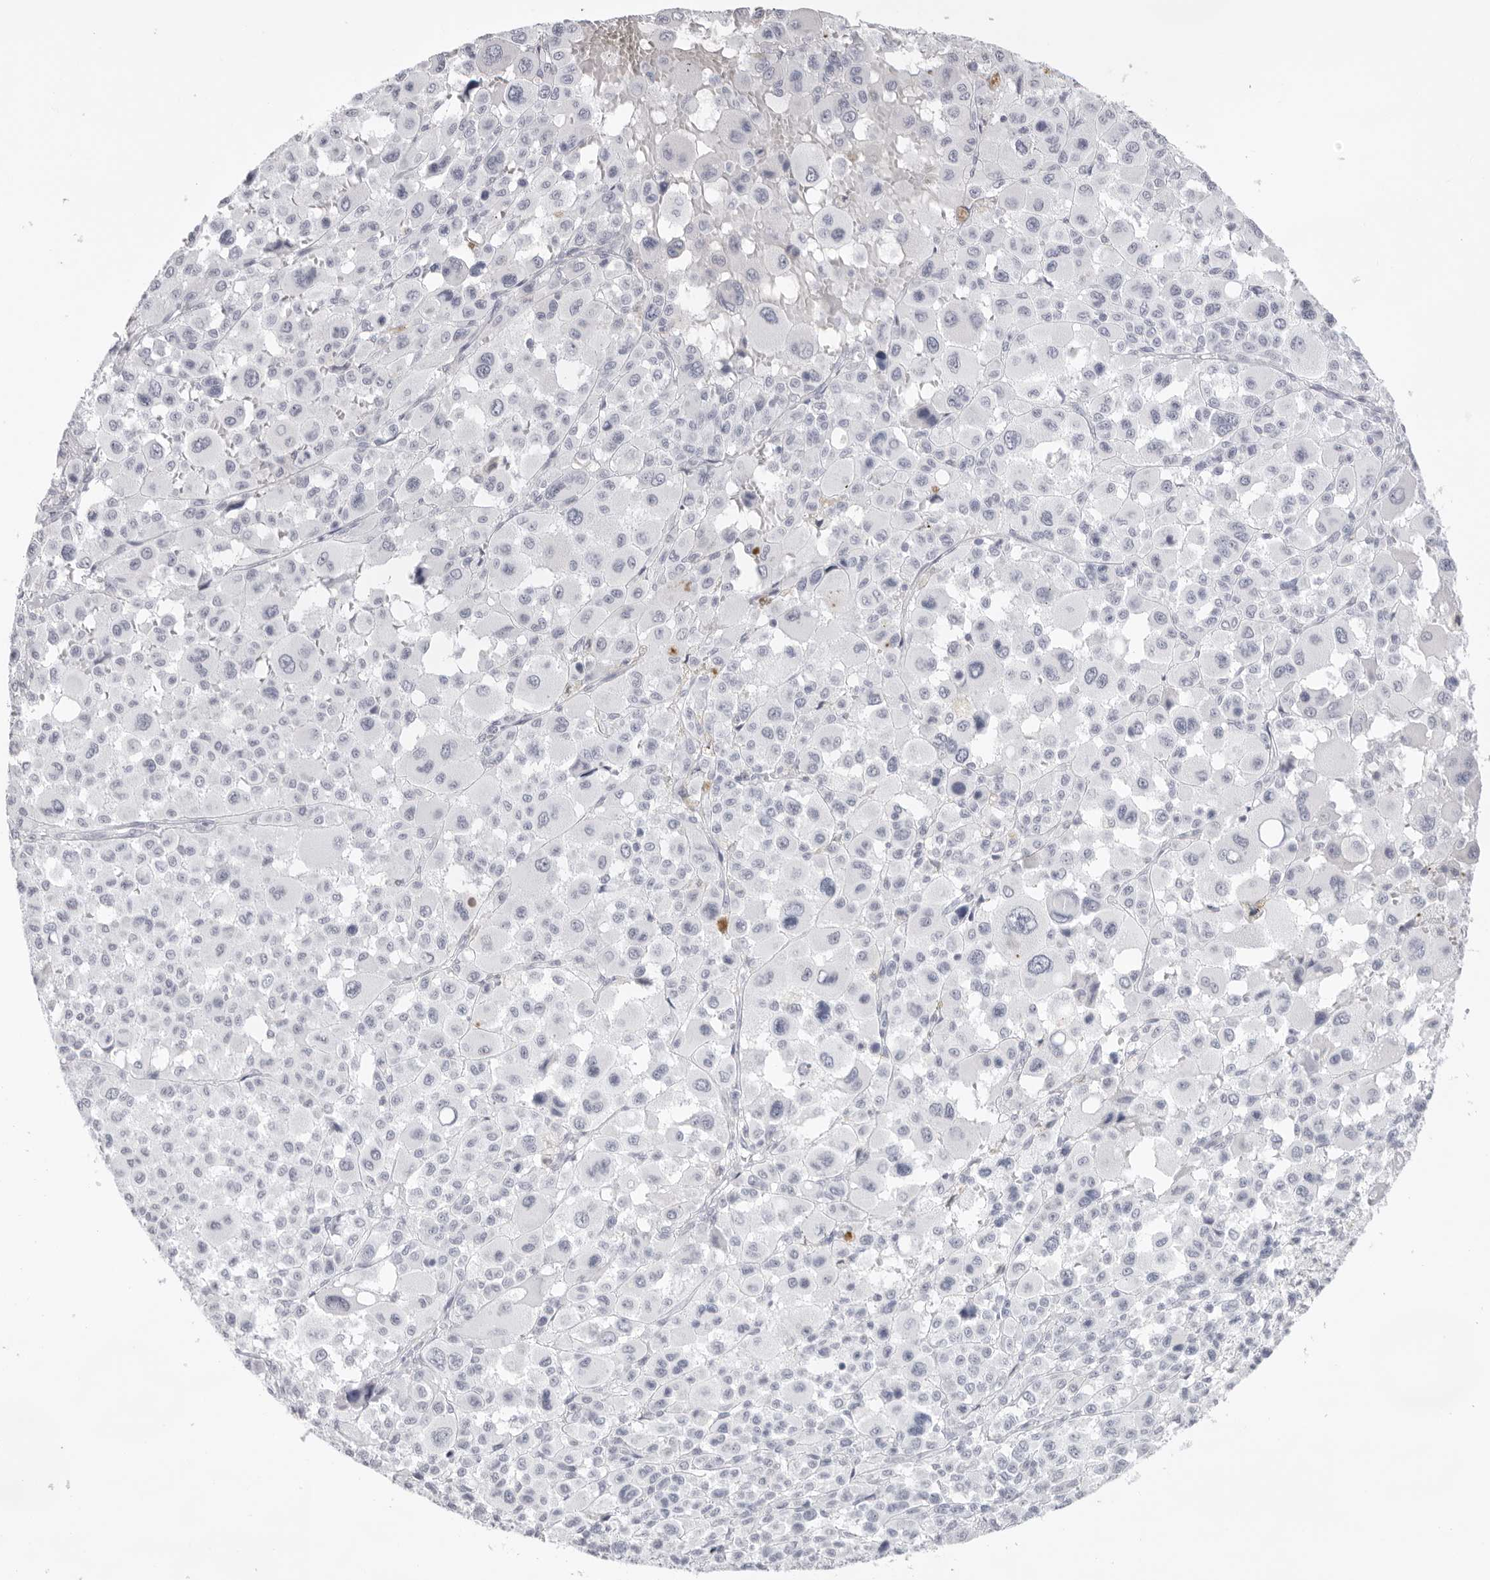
{"staining": {"intensity": "negative", "quantity": "none", "location": "none"}, "tissue": "melanoma", "cell_type": "Tumor cells", "image_type": "cancer", "snomed": [{"axis": "morphology", "description": "Malignant melanoma, Metastatic site"}, {"axis": "topography", "description": "Skin"}], "caption": "An image of human malignant melanoma (metastatic site) is negative for staining in tumor cells. The staining is performed using DAB (3,3'-diaminobenzidine) brown chromogen with nuclei counter-stained in using hematoxylin.", "gene": "KLK12", "patient": {"sex": "female", "age": 74}}